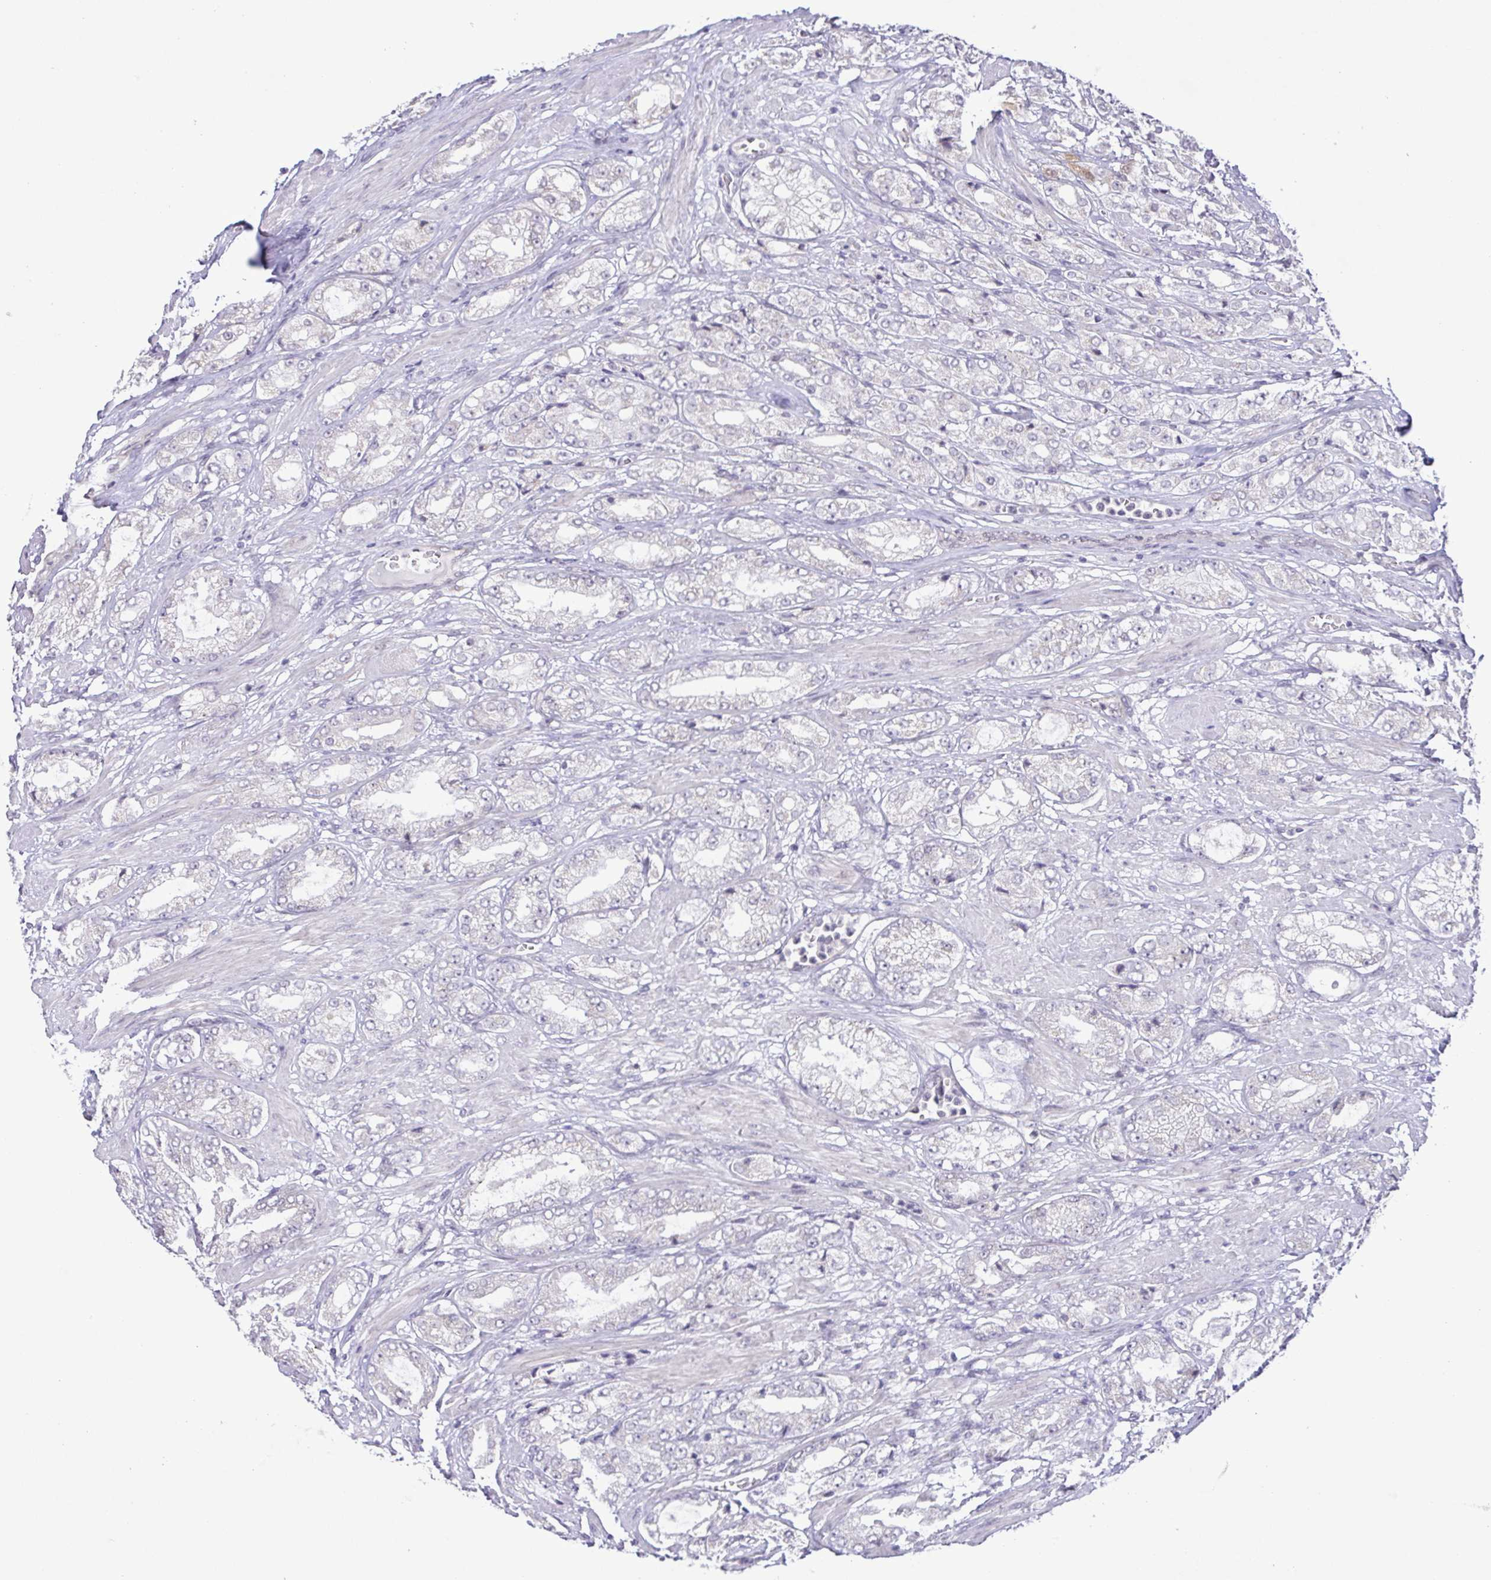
{"staining": {"intensity": "negative", "quantity": "none", "location": "none"}, "tissue": "prostate cancer", "cell_type": "Tumor cells", "image_type": "cancer", "snomed": [{"axis": "morphology", "description": "Adenocarcinoma, High grade"}, {"axis": "topography", "description": "Prostate"}], "caption": "A micrograph of human high-grade adenocarcinoma (prostate) is negative for staining in tumor cells.", "gene": "IL1RN", "patient": {"sex": "male", "age": 68}}